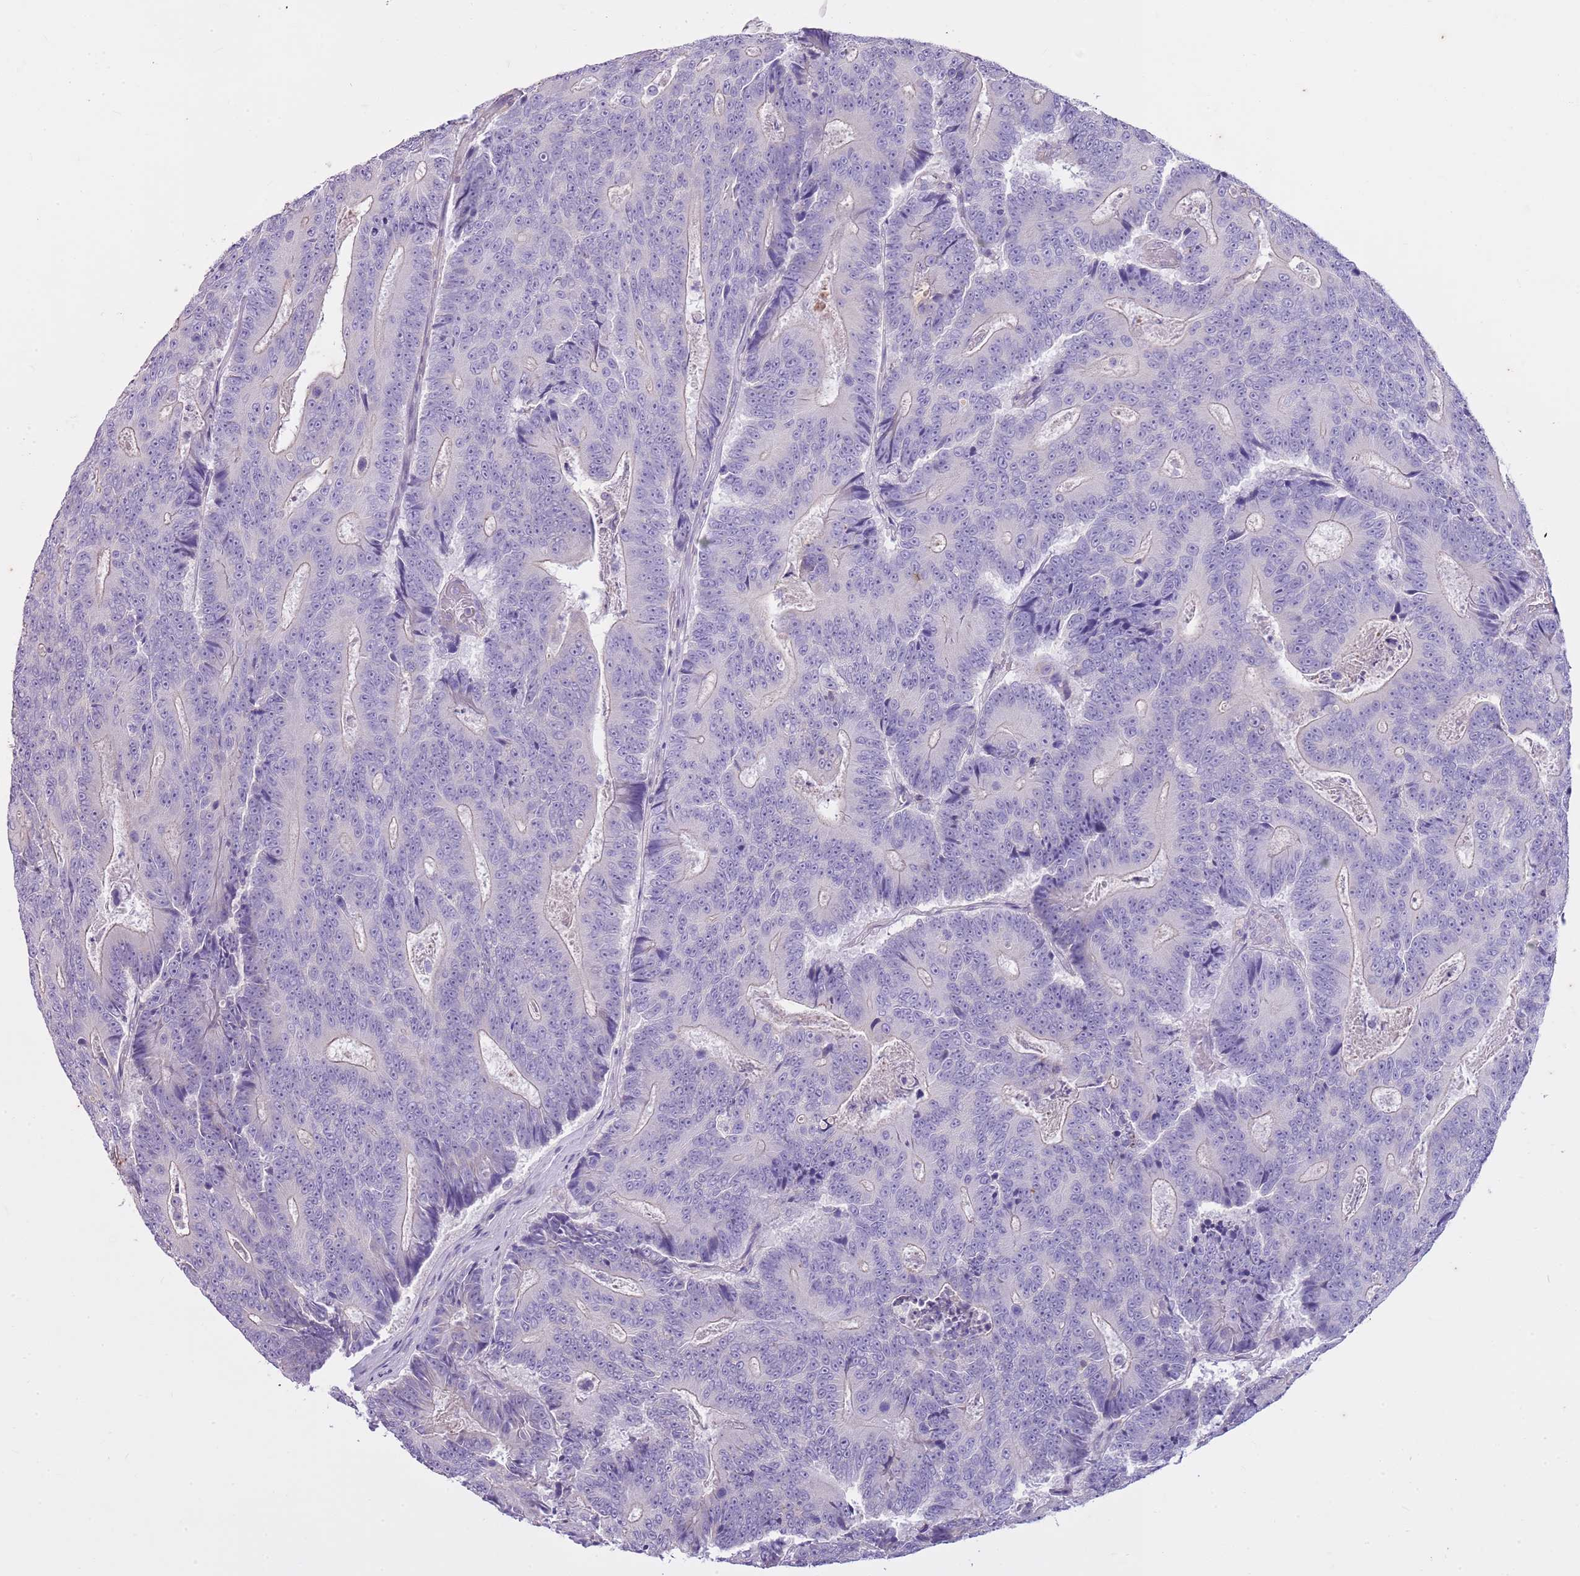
{"staining": {"intensity": "negative", "quantity": "none", "location": "none"}, "tissue": "colorectal cancer", "cell_type": "Tumor cells", "image_type": "cancer", "snomed": [{"axis": "morphology", "description": "Adenocarcinoma, NOS"}, {"axis": "topography", "description": "Colon"}], "caption": "Immunohistochemical staining of human adenocarcinoma (colorectal) exhibits no significant expression in tumor cells.", "gene": "CNPPD1", "patient": {"sex": "male", "age": 83}}